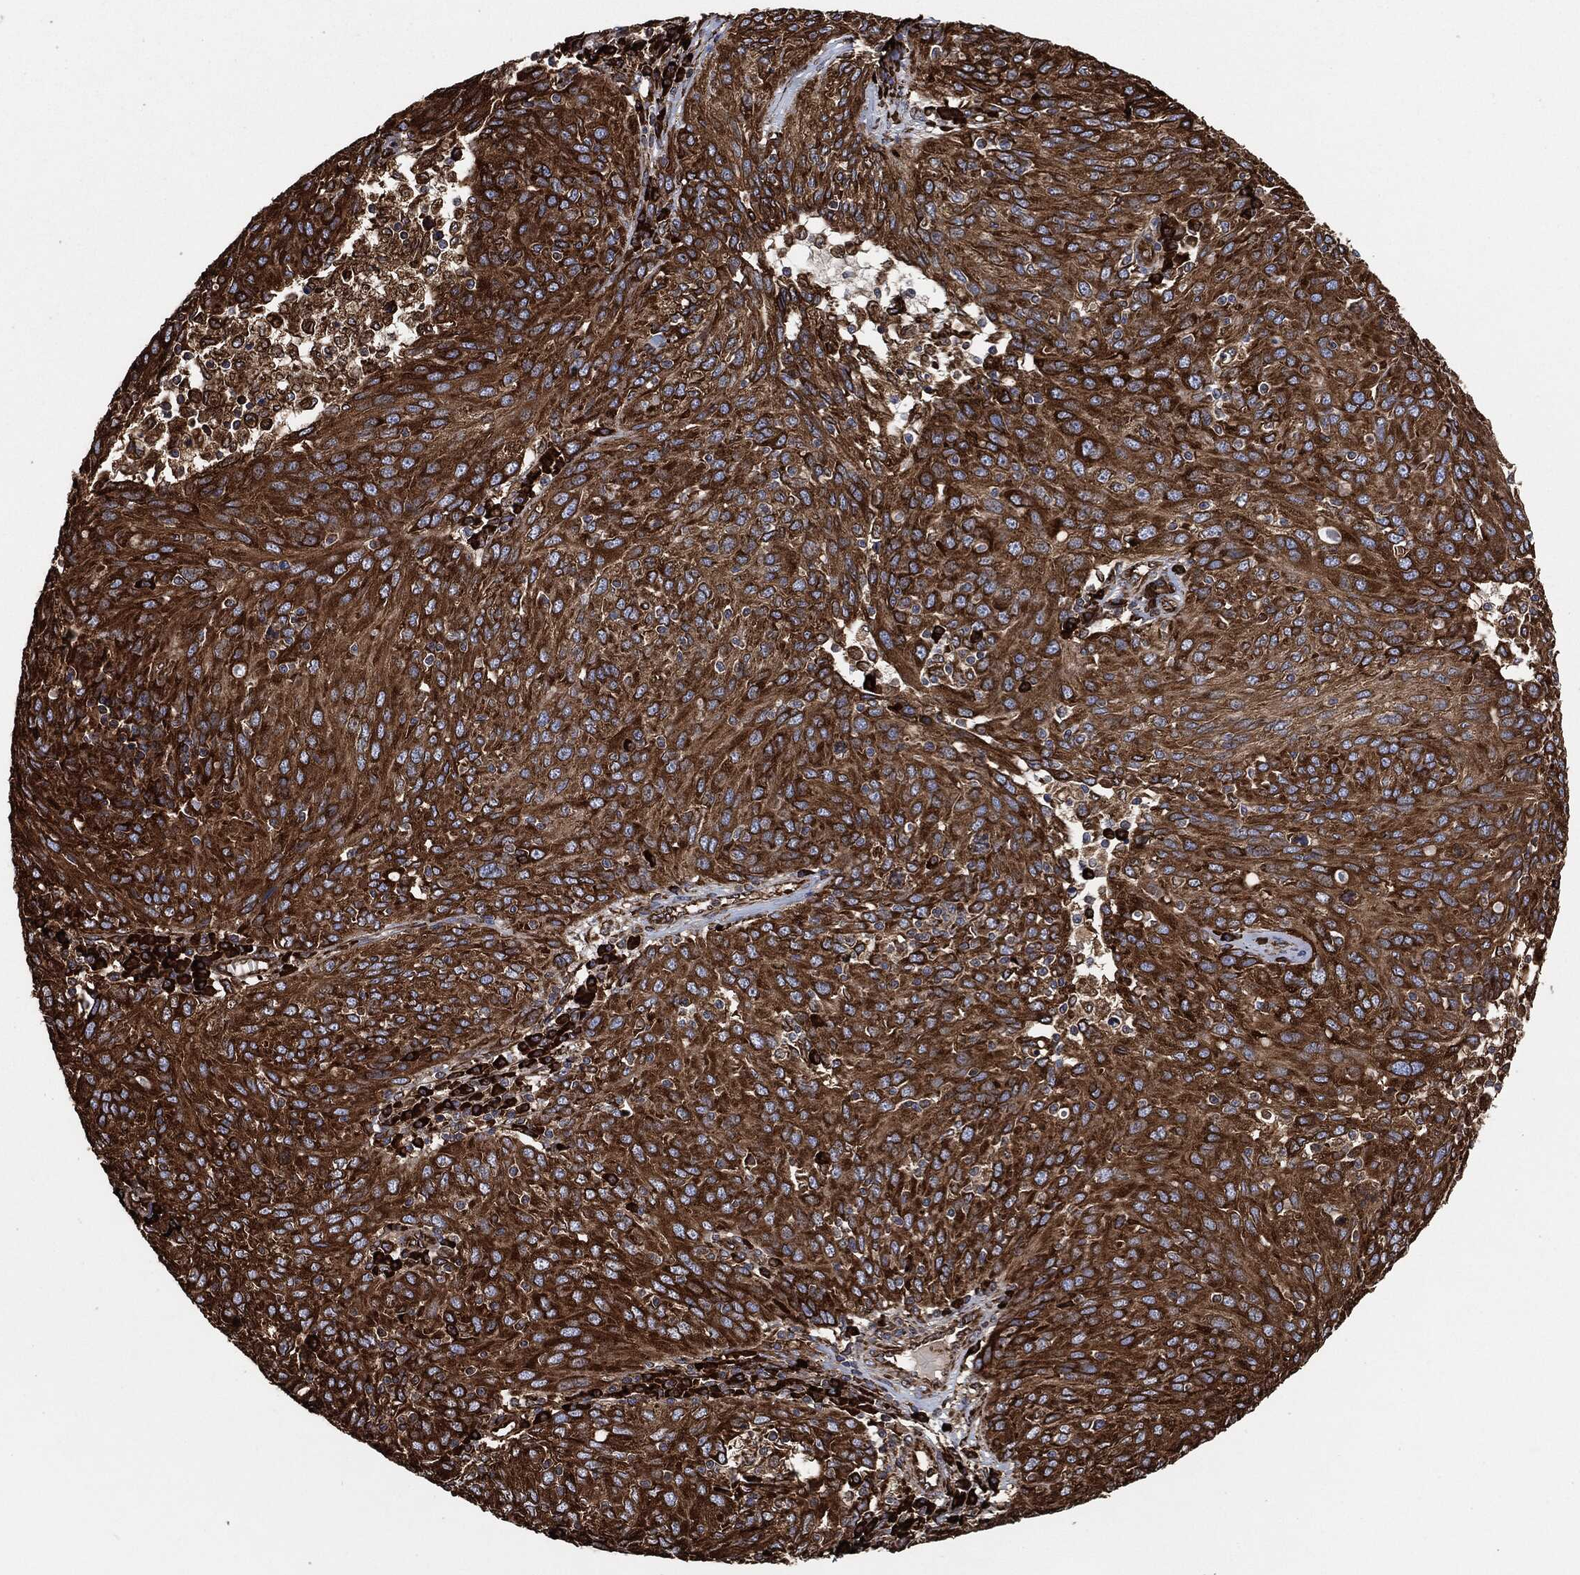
{"staining": {"intensity": "strong", "quantity": ">75%", "location": "cytoplasmic/membranous"}, "tissue": "ovarian cancer", "cell_type": "Tumor cells", "image_type": "cancer", "snomed": [{"axis": "morphology", "description": "Carcinoma, endometroid"}, {"axis": "topography", "description": "Ovary"}], "caption": "The photomicrograph demonstrates staining of ovarian endometroid carcinoma, revealing strong cytoplasmic/membranous protein positivity (brown color) within tumor cells. The protein is stained brown, and the nuclei are stained in blue (DAB (3,3'-diaminobenzidine) IHC with brightfield microscopy, high magnification).", "gene": "AMFR", "patient": {"sex": "female", "age": 50}}